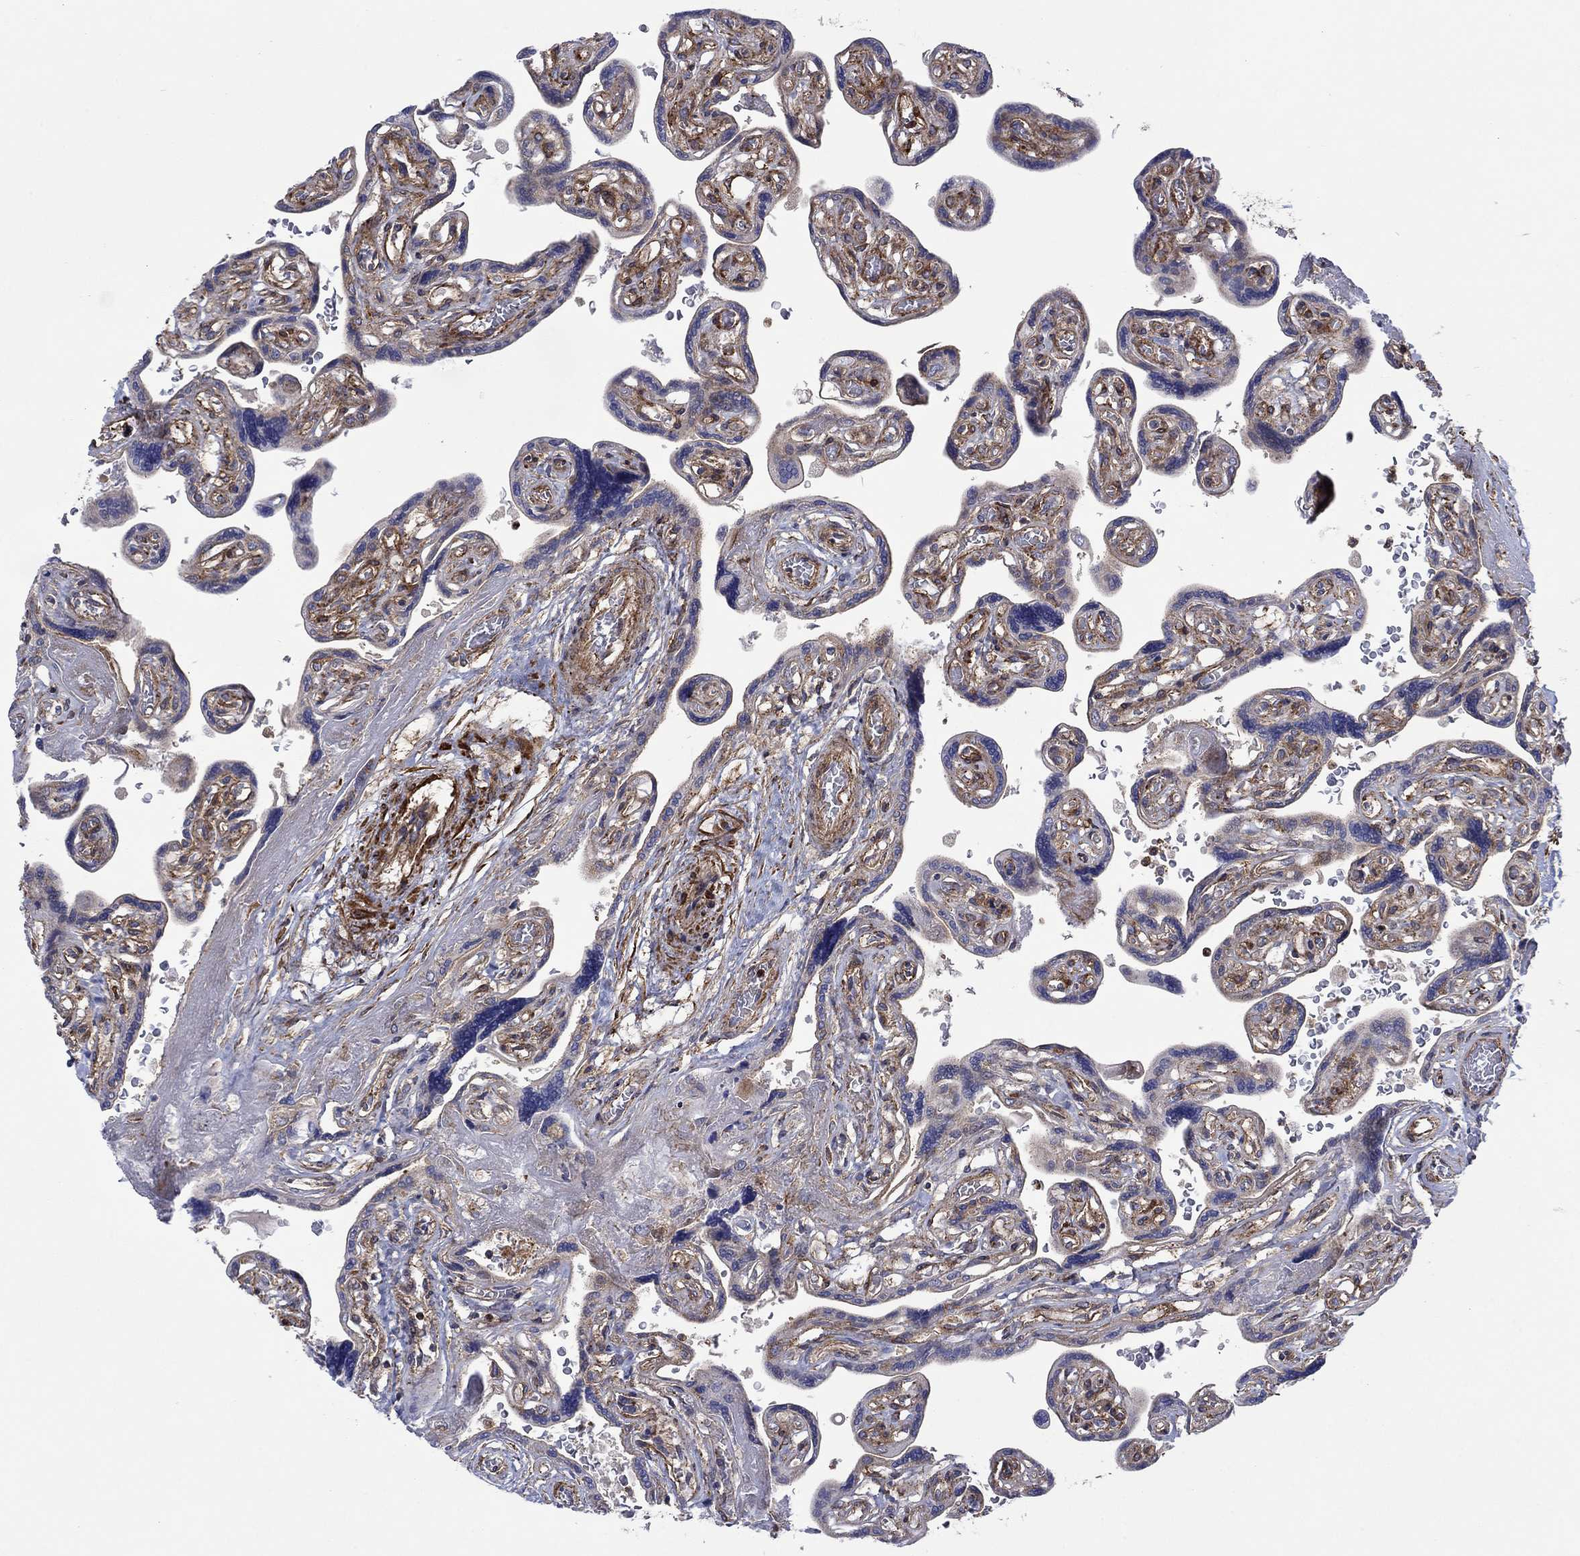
{"staining": {"intensity": "weak", "quantity": "25%-75%", "location": "cytoplasmic/membranous"}, "tissue": "placenta", "cell_type": "Decidual cells", "image_type": "normal", "snomed": [{"axis": "morphology", "description": "Normal tissue, NOS"}, {"axis": "topography", "description": "Placenta"}], "caption": "Benign placenta reveals weak cytoplasmic/membranous positivity in about 25%-75% of decidual cells.", "gene": "PAG1", "patient": {"sex": "female", "age": 32}}